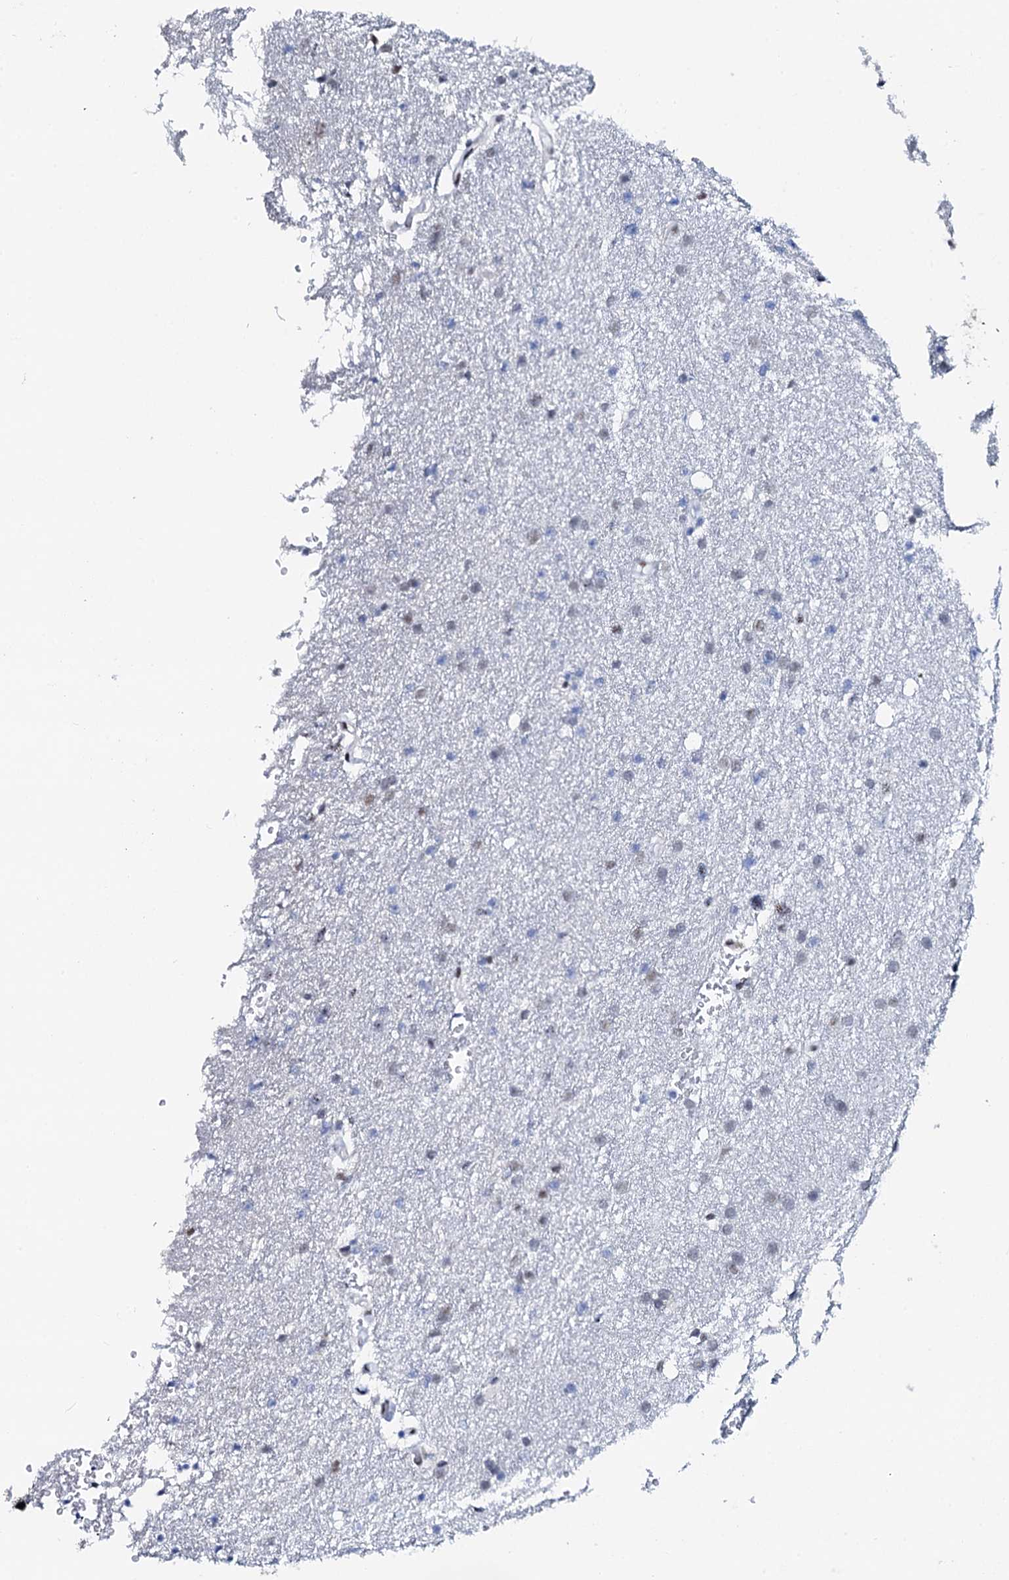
{"staining": {"intensity": "weak", "quantity": "<25%", "location": "nuclear"}, "tissue": "glioma", "cell_type": "Tumor cells", "image_type": "cancer", "snomed": [{"axis": "morphology", "description": "Glioma, malignant, High grade"}, {"axis": "topography", "description": "Cerebral cortex"}], "caption": "Immunohistochemical staining of human malignant glioma (high-grade) exhibits no significant staining in tumor cells.", "gene": "NKAPD1", "patient": {"sex": "female", "age": 36}}